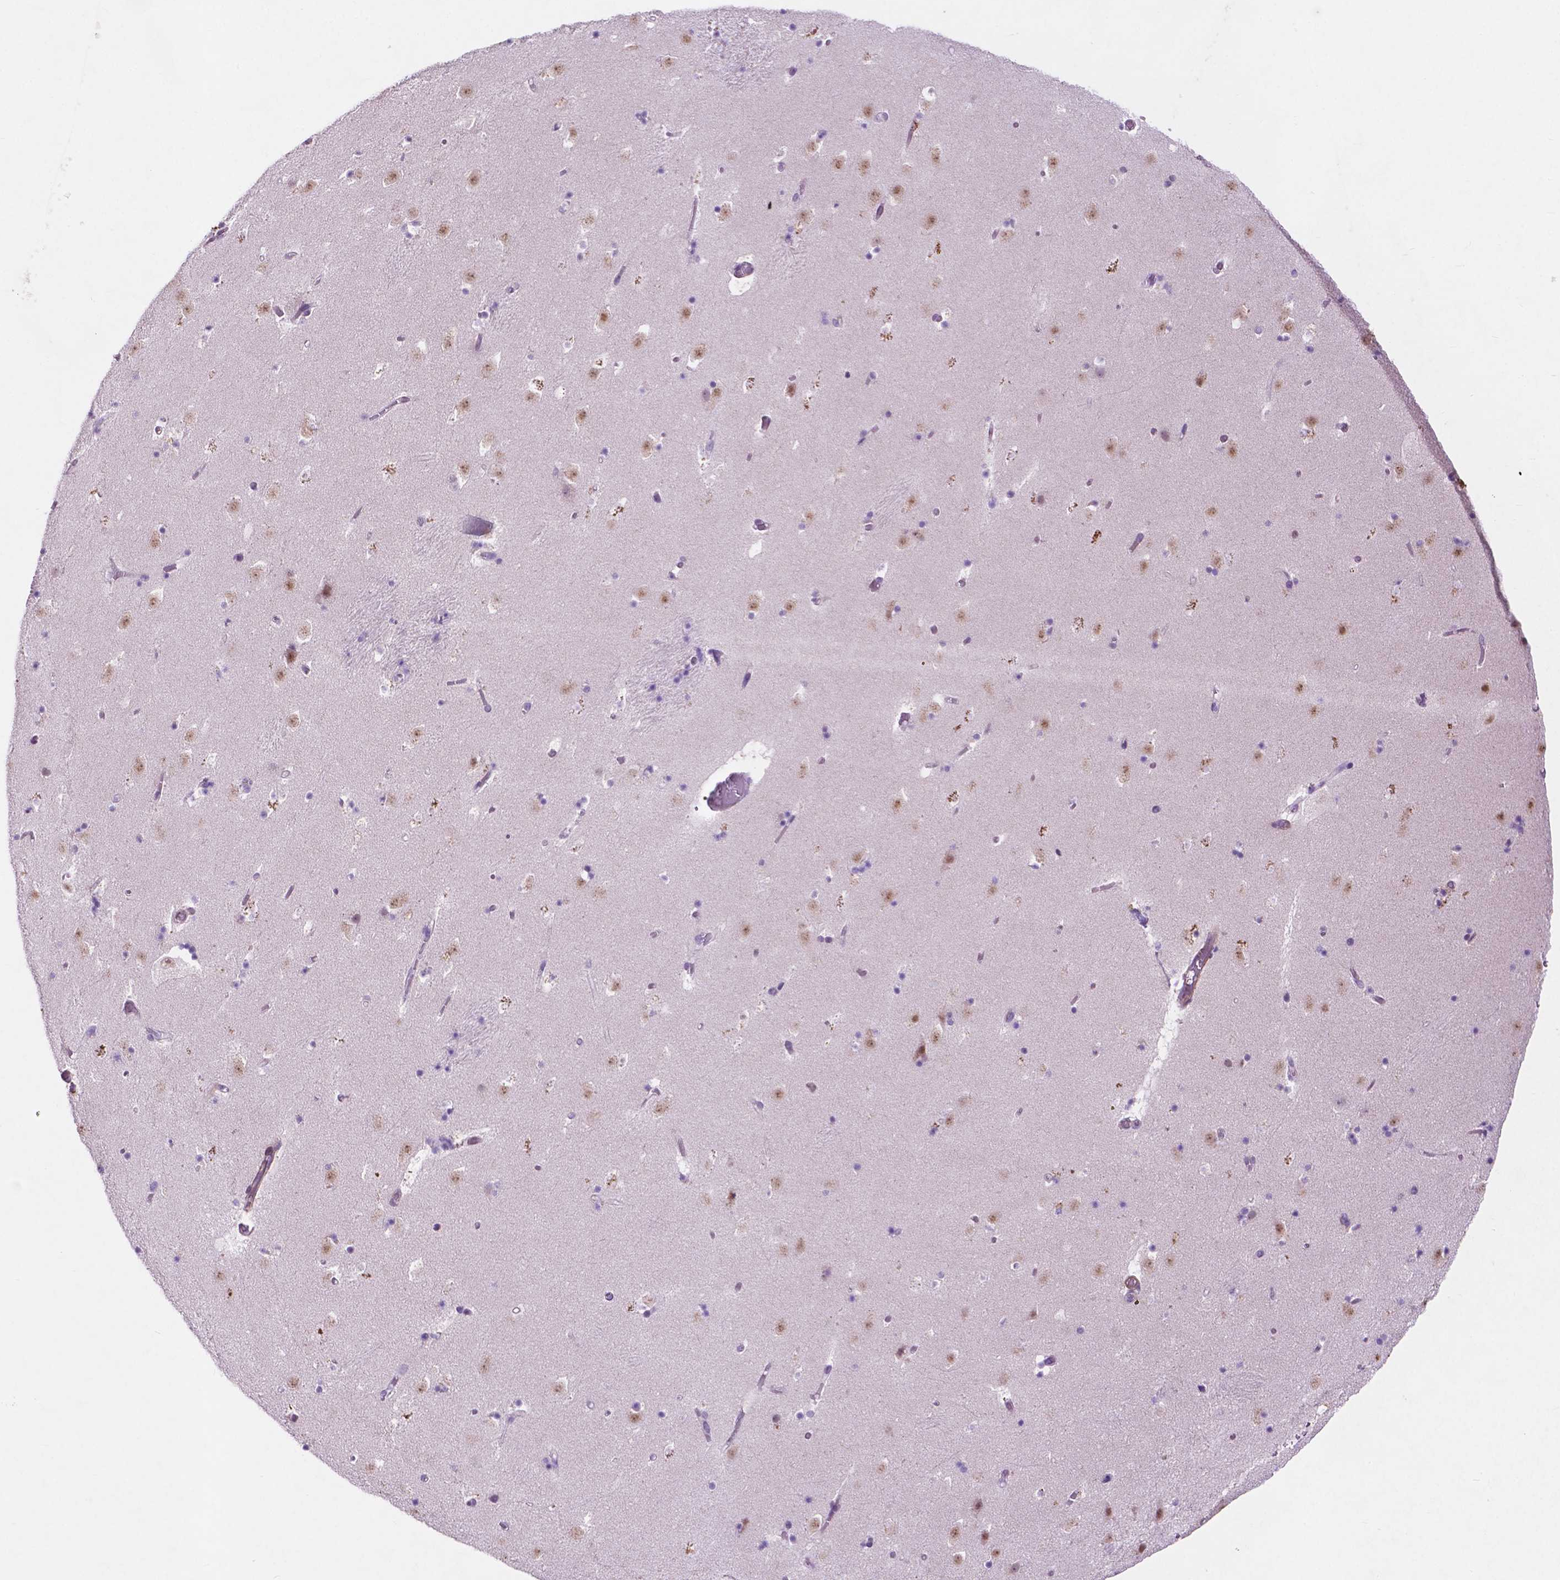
{"staining": {"intensity": "weak", "quantity": "<25%", "location": "cytoplasmic/membranous"}, "tissue": "caudate", "cell_type": "Glial cells", "image_type": "normal", "snomed": [{"axis": "morphology", "description": "Normal tissue, NOS"}, {"axis": "topography", "description": "Lateral ventricle wall"}], "caption": "Immunohistochemical staining of benign human caudate displays no significant positivity in glial cells. (DAB IHC, high magnification).", "gene": "ASPG", "patient": {"sex": "female", "age": 42}}